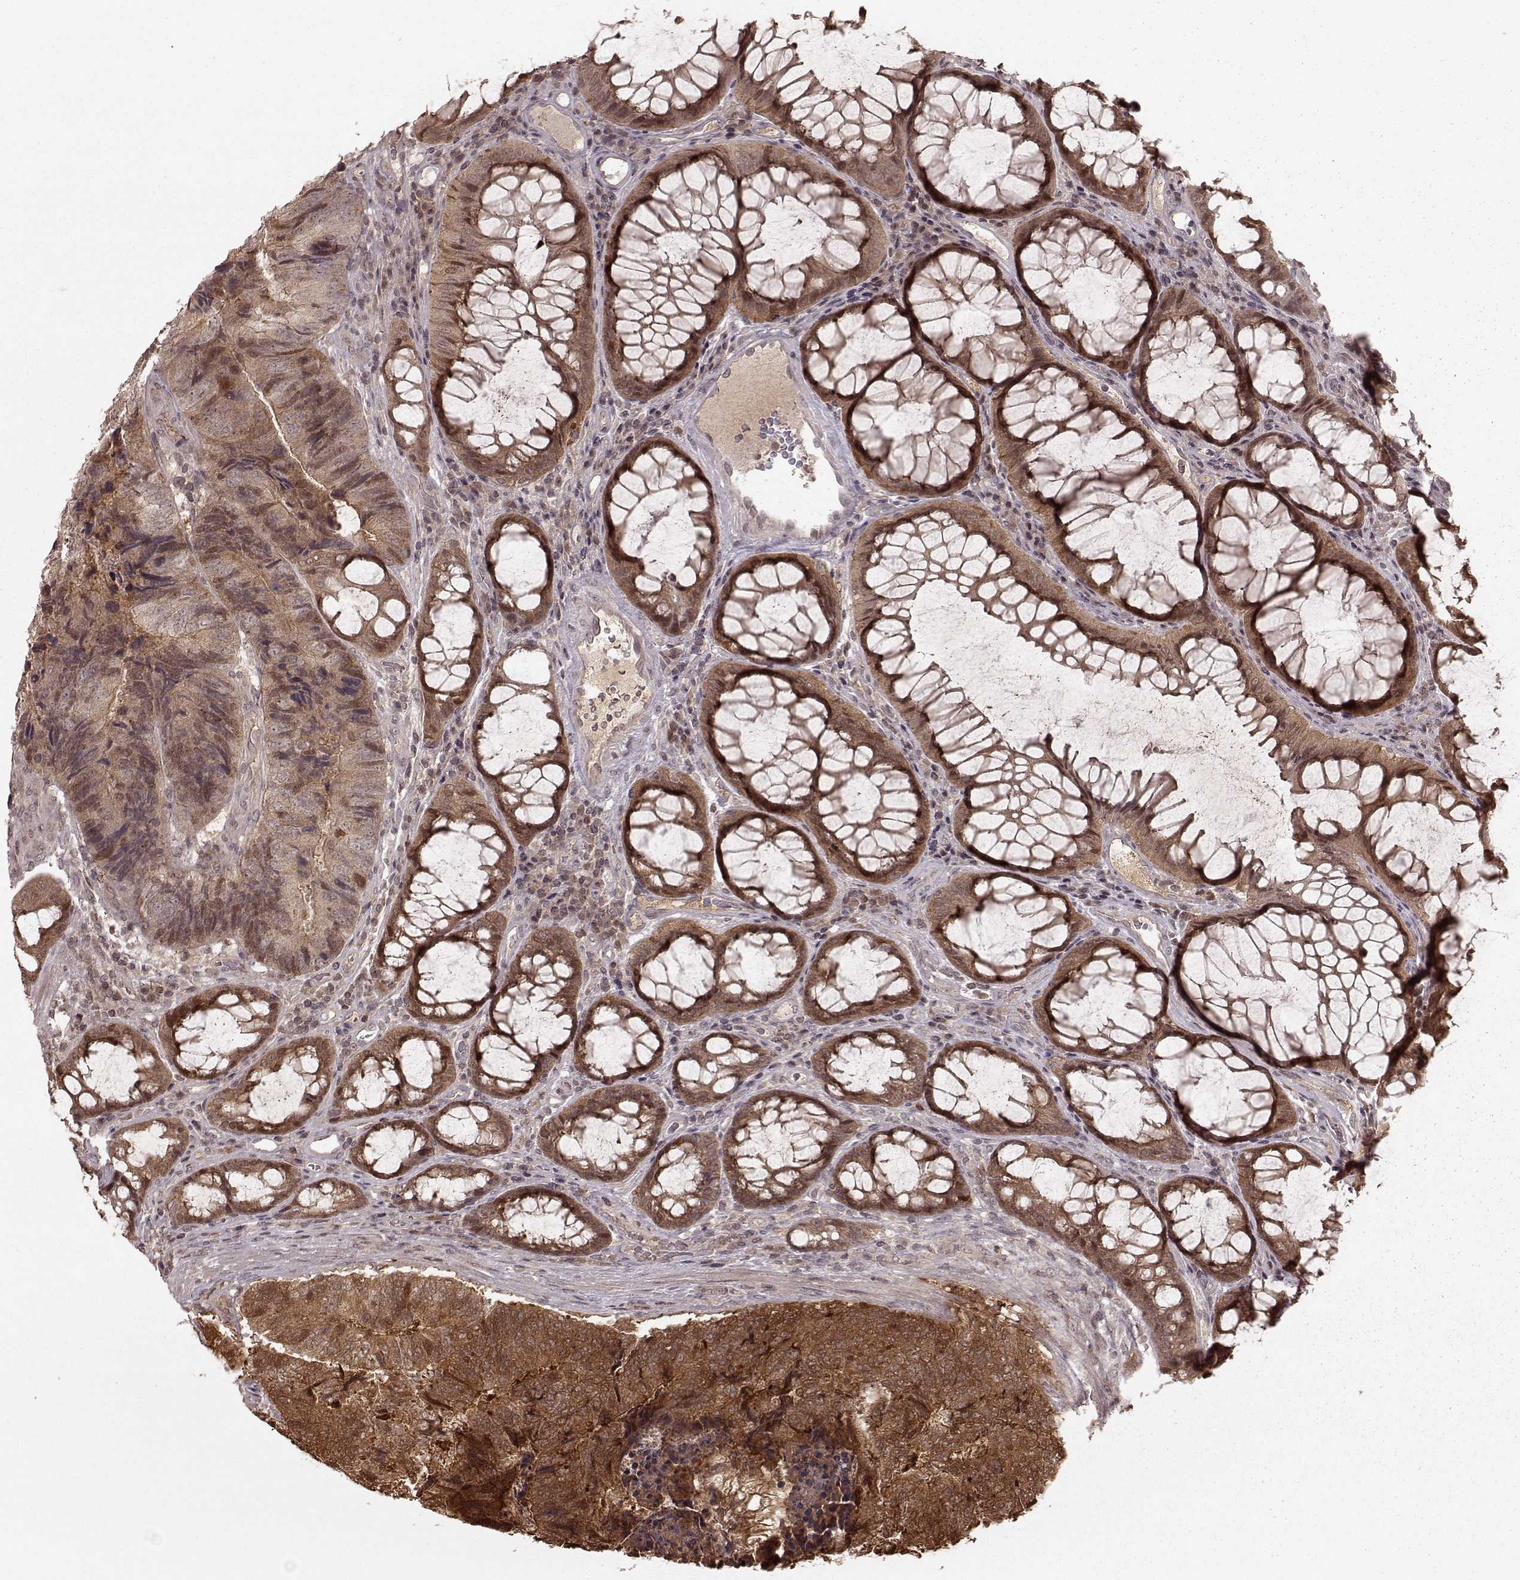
{"staining": {"intensity": "moderate", "quantity": ">75%", "location": "cytoplasmic/membranous,nuclear"}, "tissue": "colorectal cancer", "cell_type": "Tumor cells", "image_type": "cancer", "snomed": [{"axis": "morphology", "description": "Adenocarcinoma, NOS"}, {"axis": "topography", "description": "Colon"}], "caption": "There is medium levels of moderate cytoplasmic/membranous and nuclear expression in tumor cells of colorectal cancer (adenocarcinoma), as demonstrated by immunohistochemical staining (brown color).", "gene": "GSS", "patient": {"sex": "female", "age": 67}}